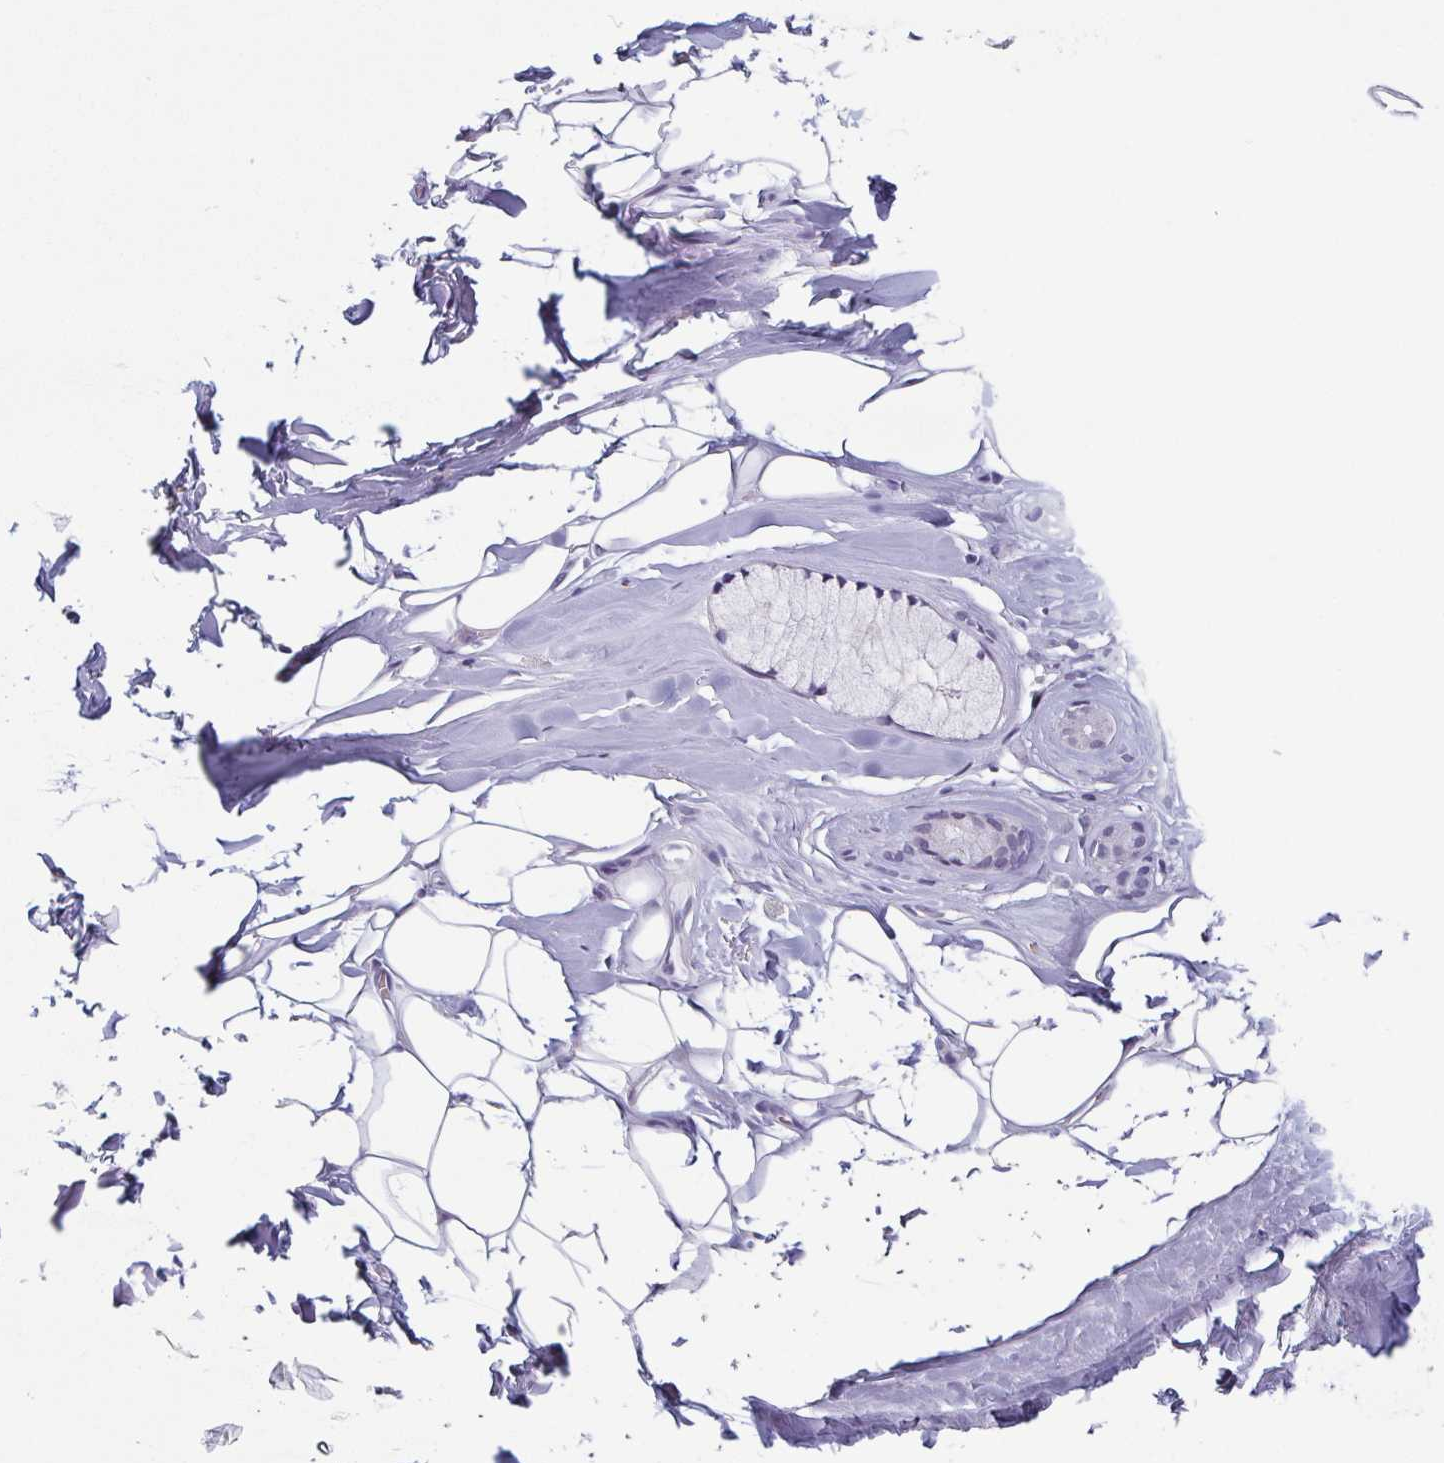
{"staining": {"intensity": "negative", "quantity": "none", "location": "none"}, "tissue": "adipose tissue", "cell_type": "Adipocytes", "image_type": "normal", "snomed": [{"axis": "morphology", "description": "Normal tissue, NOS"}, {"axis": "topography", "description": "Cartilage tissue"}, {"axis": "topography", "description": "Bronchus"}, {"axis": "topography", "description": "Peripheral nerve tissue"}], "caption": "An IHC micrograph of normal adipose tissue is shown. There is no staining in adipocytes of adipose tissue.", "gene": "REG4", "patient": {"sex": "male", "age": 67}}